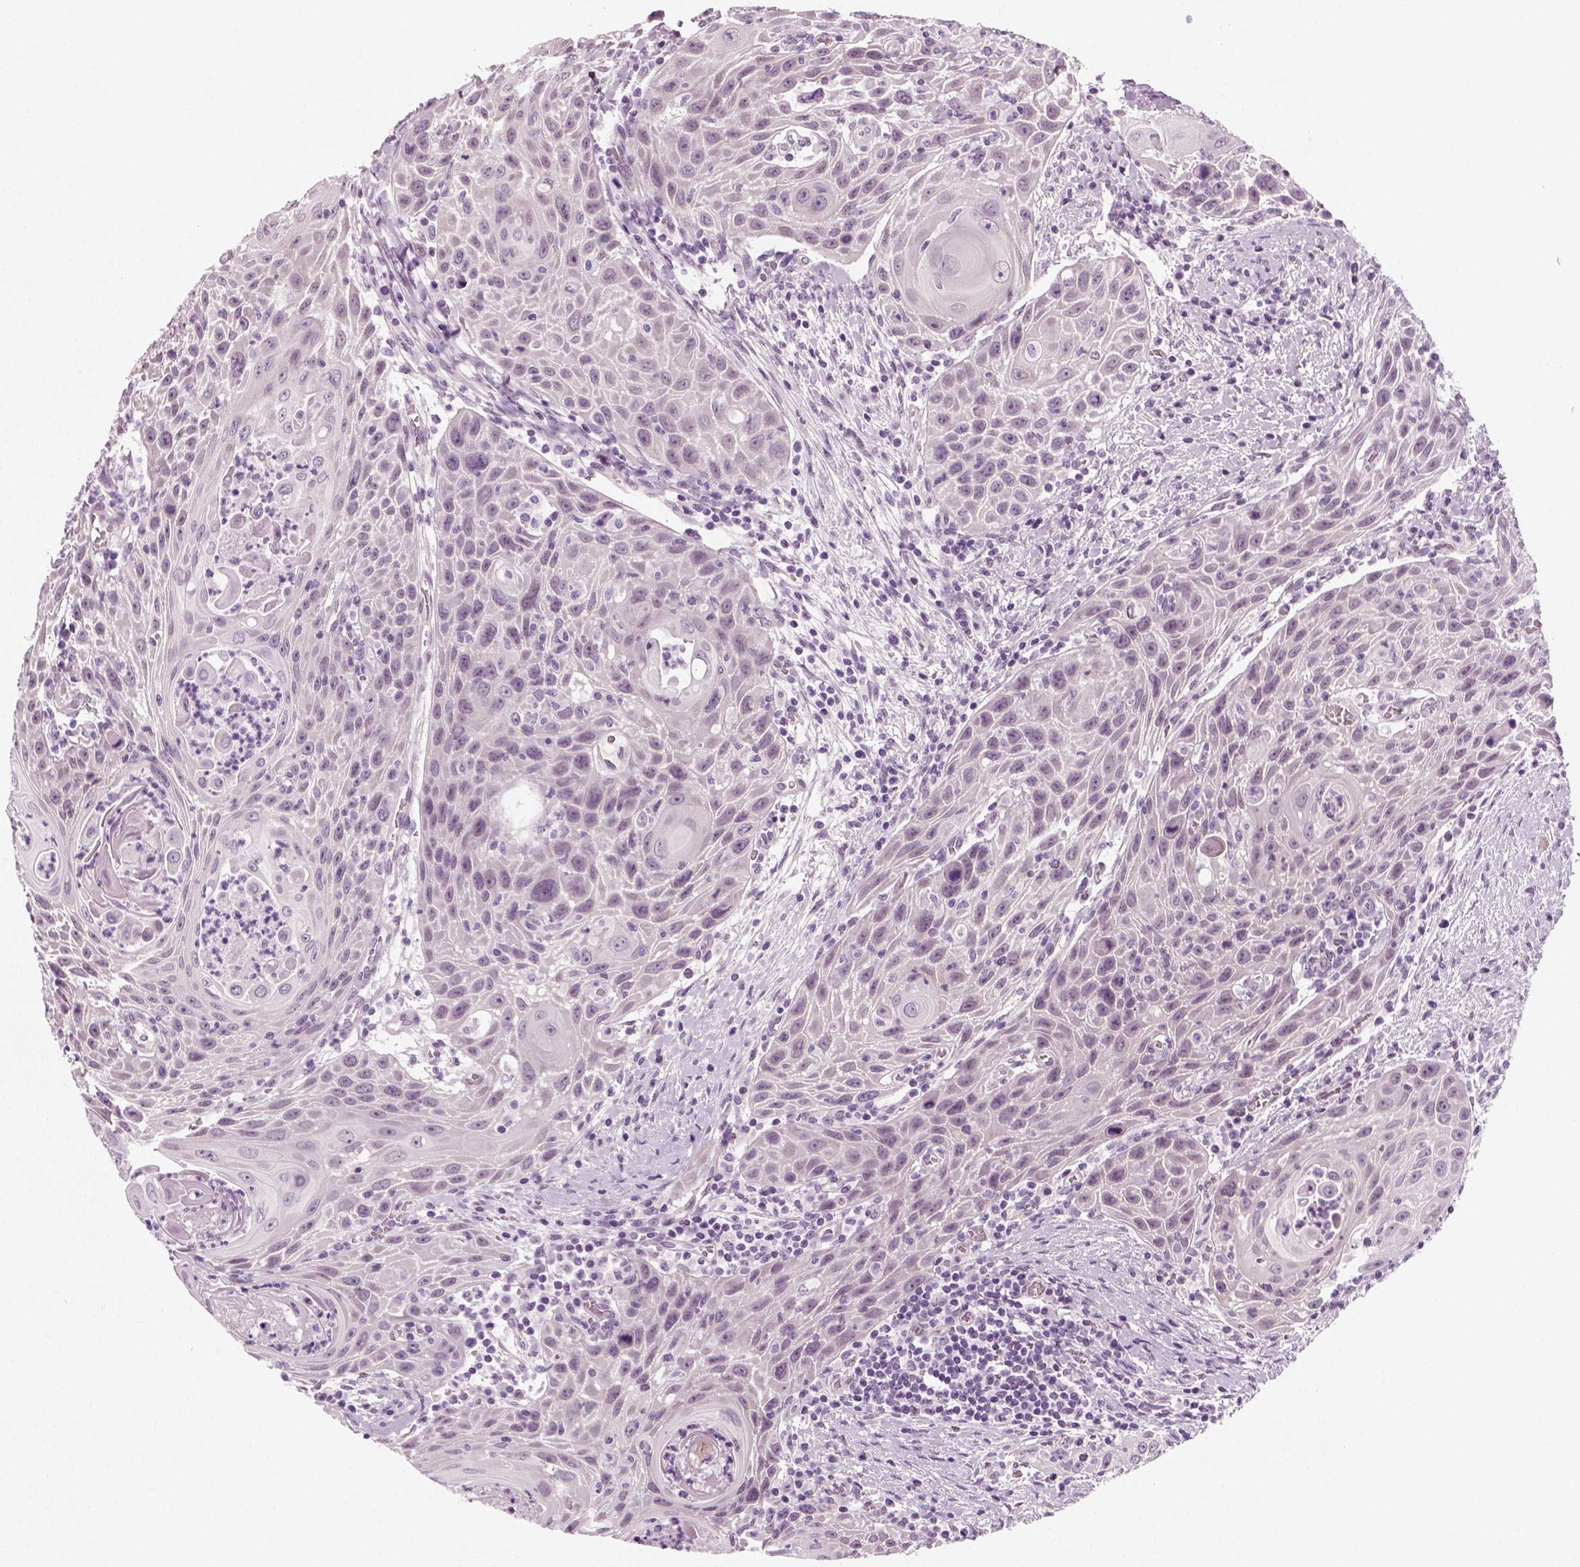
{"staining": {"intensity": "negative", "quantity": "none", "location": "none"}, "tissue": "head and neck cancer", "cell_type": "Tumor cells", "image_type": "cancer", "snomed": [{"axis": "morphology", "description": "Squamous cell carcinoma, NOS"}, {"axis": "topography", "description": "Head-Neck"}], "caption": "An IHC photomicrograph of squamous cell carcinoma (head and neck) is shown. There is no staining in tumor cells of squamous cell carcinoma (head and neck).", "gene": "SPATA31E1", "patient": {"sex": "male", "age": 69}}